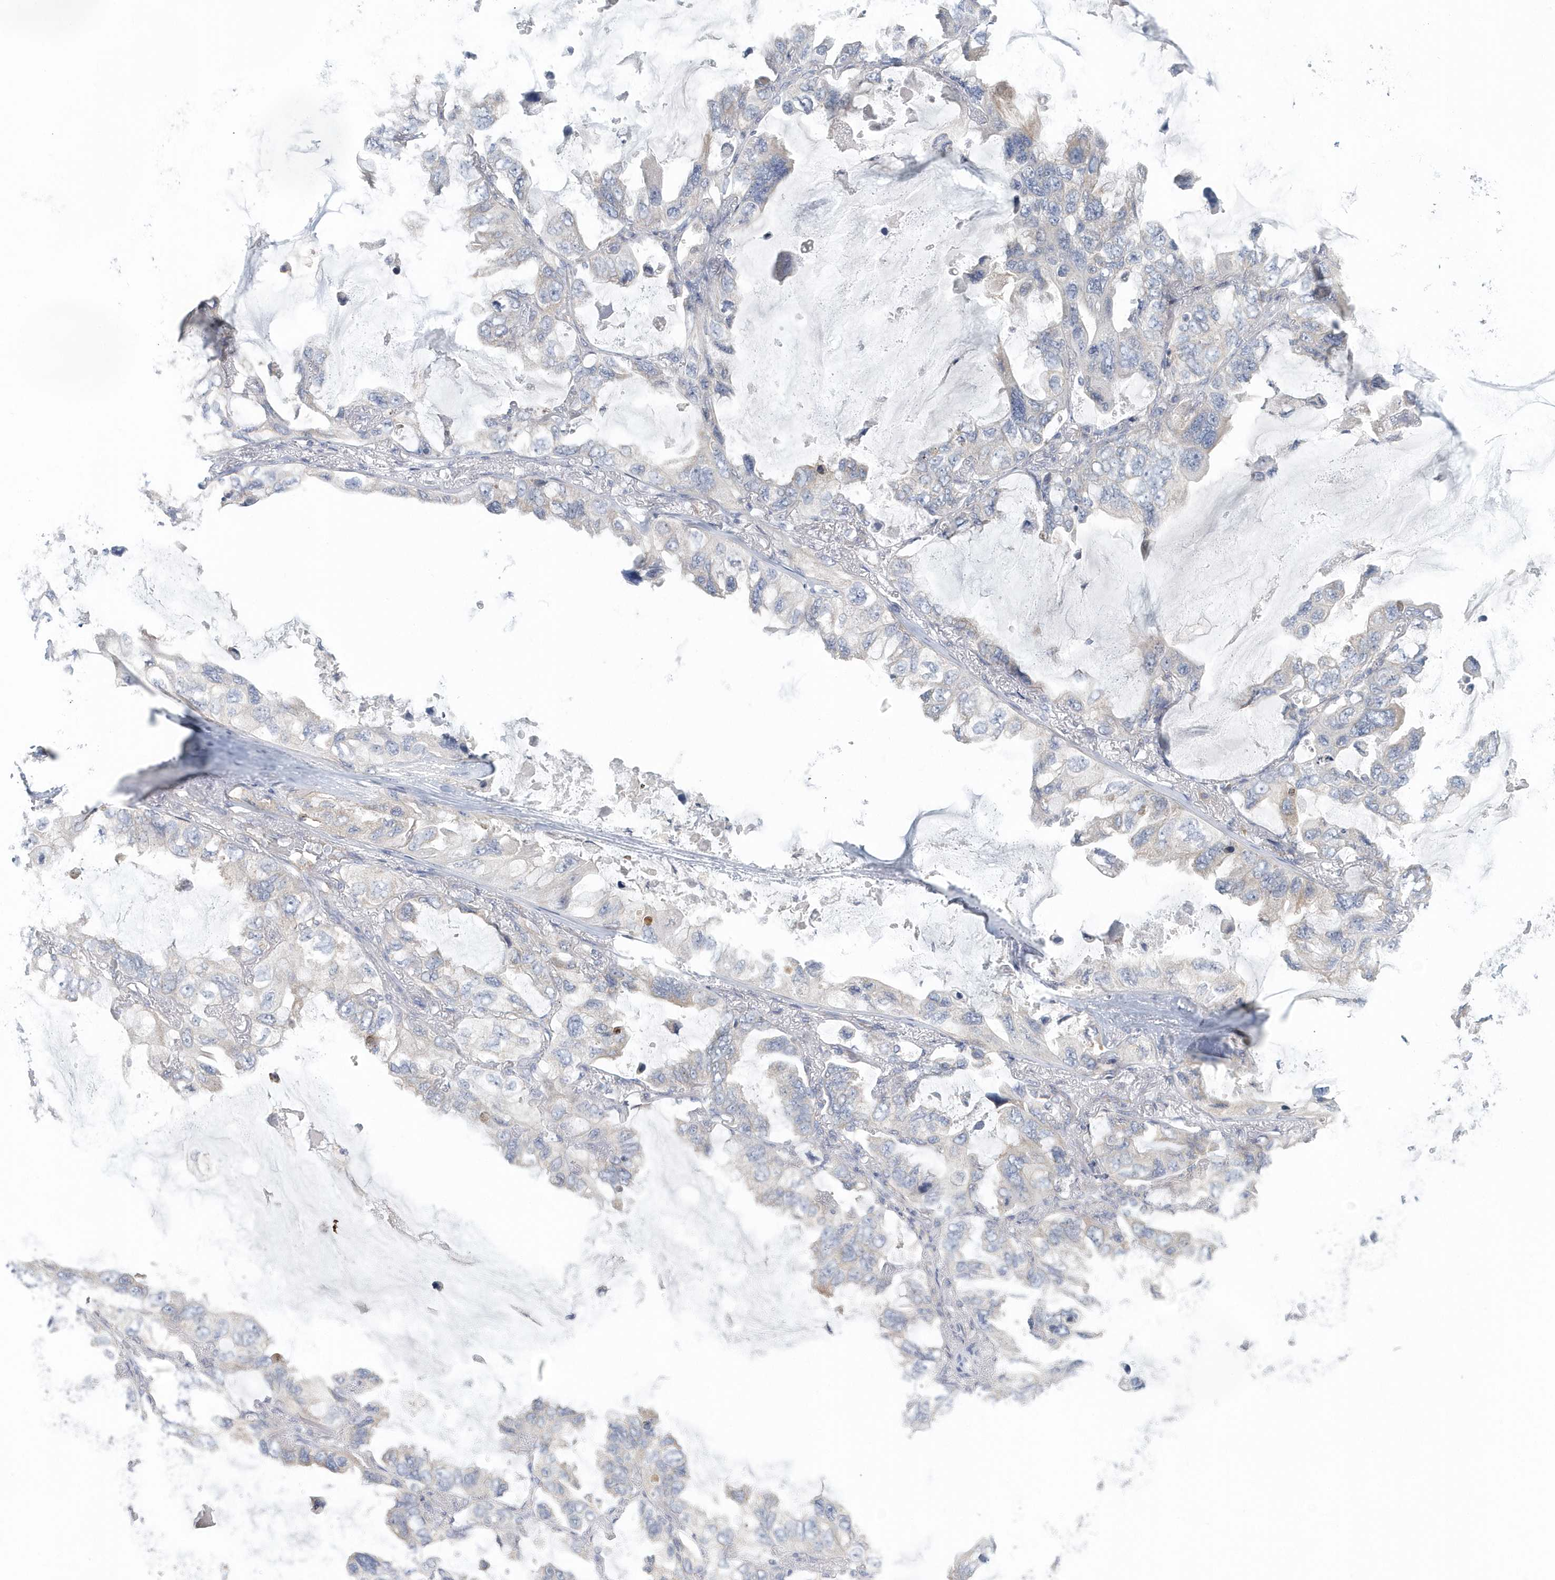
{"staining": {"intensity": "negative", "quantity": "none", "location": "none"}, "tissue": "lung cancer", "cell_type": "Tumor cells", "image_type": "cancer", "snomed": [{"axis": "morphology", "description": "Squamous cell carcinoma, NOS"}, {"axis": "topography", "description": "Lung"}], "caption": "DAB immunohistochemical staining of squamous cell carcinoma (lung) displays no significant expression in tumor cells.", "gene": "EIF3C", "patient": {"sex": "female", "age": 73}}